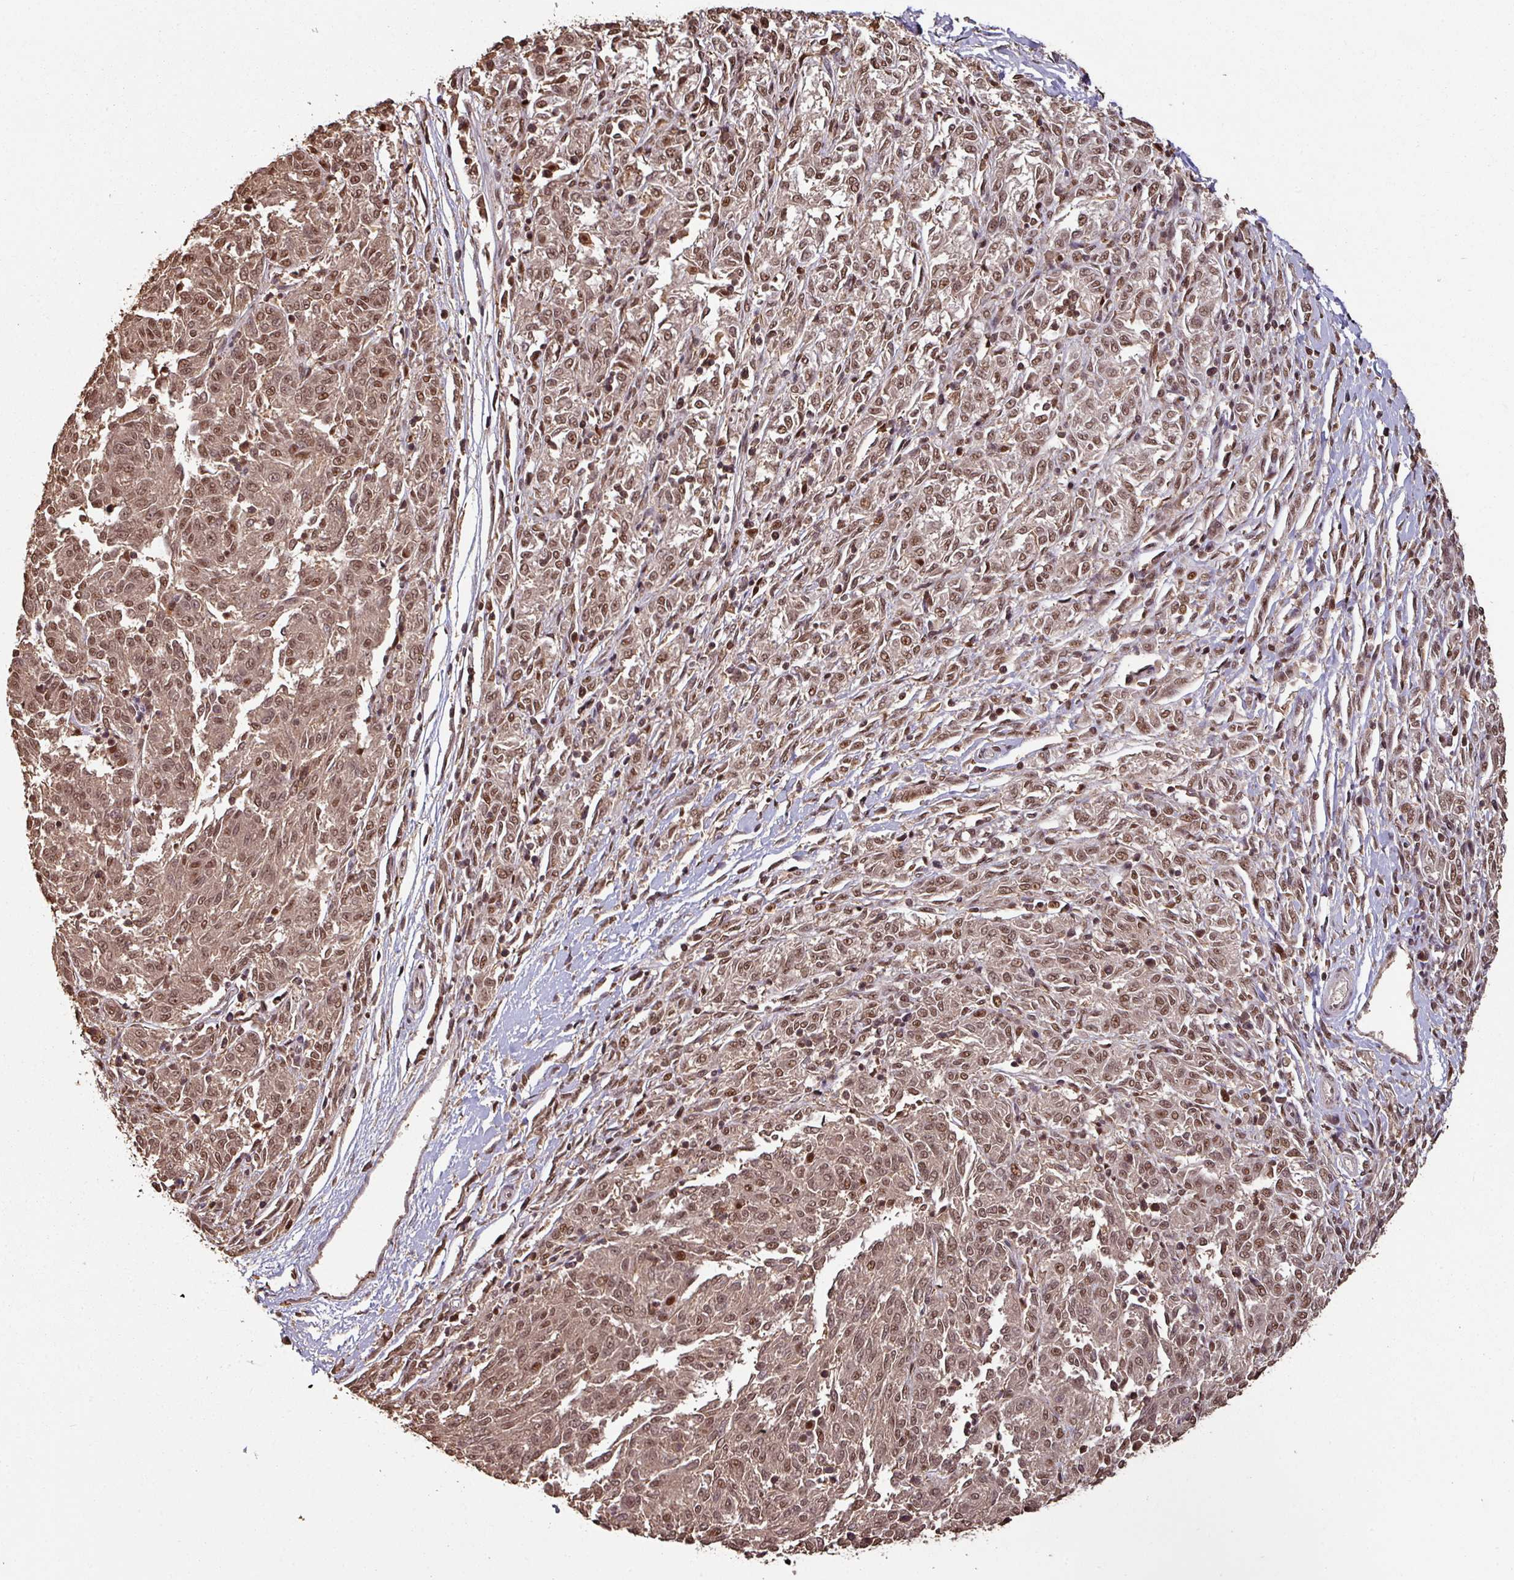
{"staining": {"intensity": "moderate", "quantity": ">75%", "location": "cytoplasmic/membranous,nuclear"}, "tissue": "melanoma", "cell_type": "Tumor cells", "image_type": "cancer", "snomed": [{"axis": "morphology", "description": "Malignant melanoma, NOS"}, {"axis": "topography", "description": "Skin"}], "caption": "Moderate cytoplasmic/membranous and nuclear positivity for a protein is present in about >75% of tumor cells of malignant melanoma using immunohistochemistry.", "gene": "POLD1", "patient": {"sex": "female", "age": 72}}